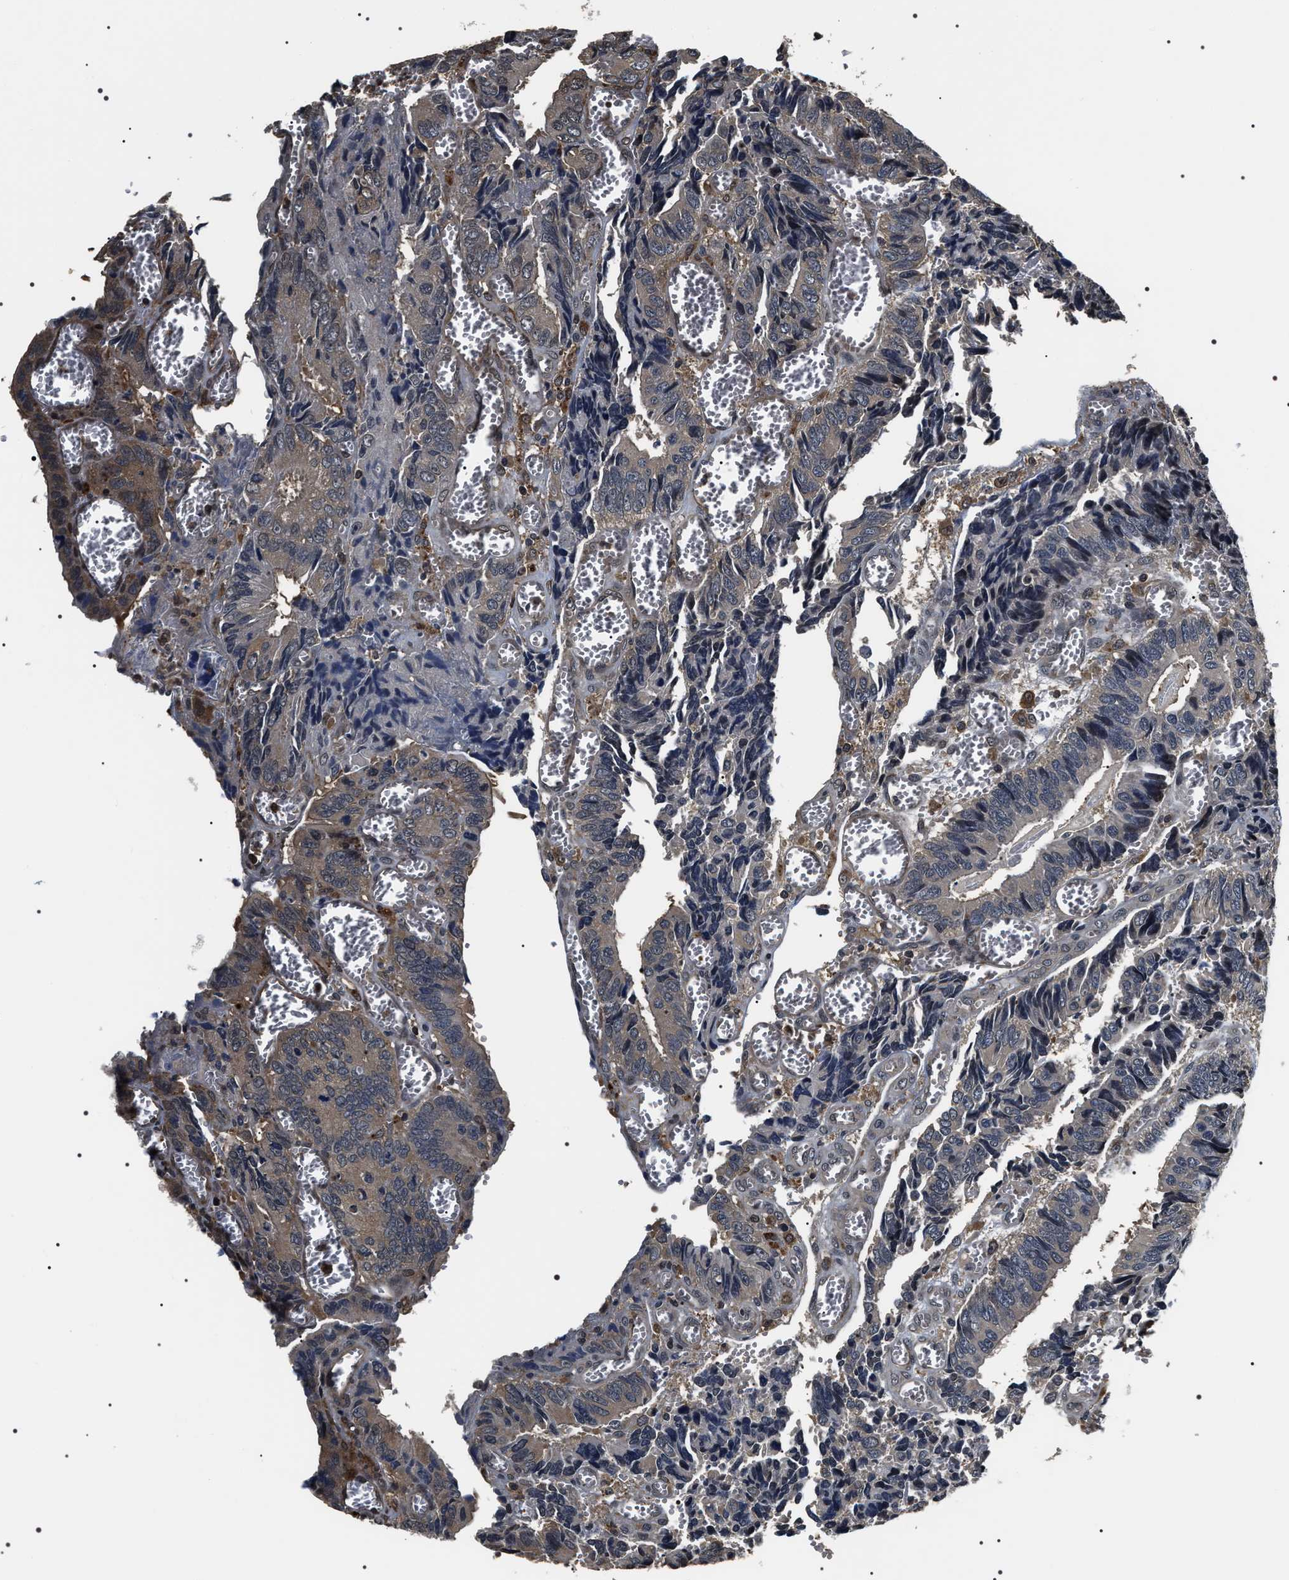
{"staining": {"intensity": "weak", "quantity": "<25%", "location": "cytoplasmic/membranous"}, "tissue": "colorectal cancer", "cell_type": "Tumor cells", "image_type": "cancer", "snomed": [{"axis": "morphology", "description": "Adenocarcinoma, NOS"}, {"axis": "topography", "description": "Colon"}], "caption": "Tumor cells show no significant protein positivity in colorectal cancer (adenocarcinoma).", "gene": "ARHGAP22", "patient": {"sex": "male", "age": 72}}